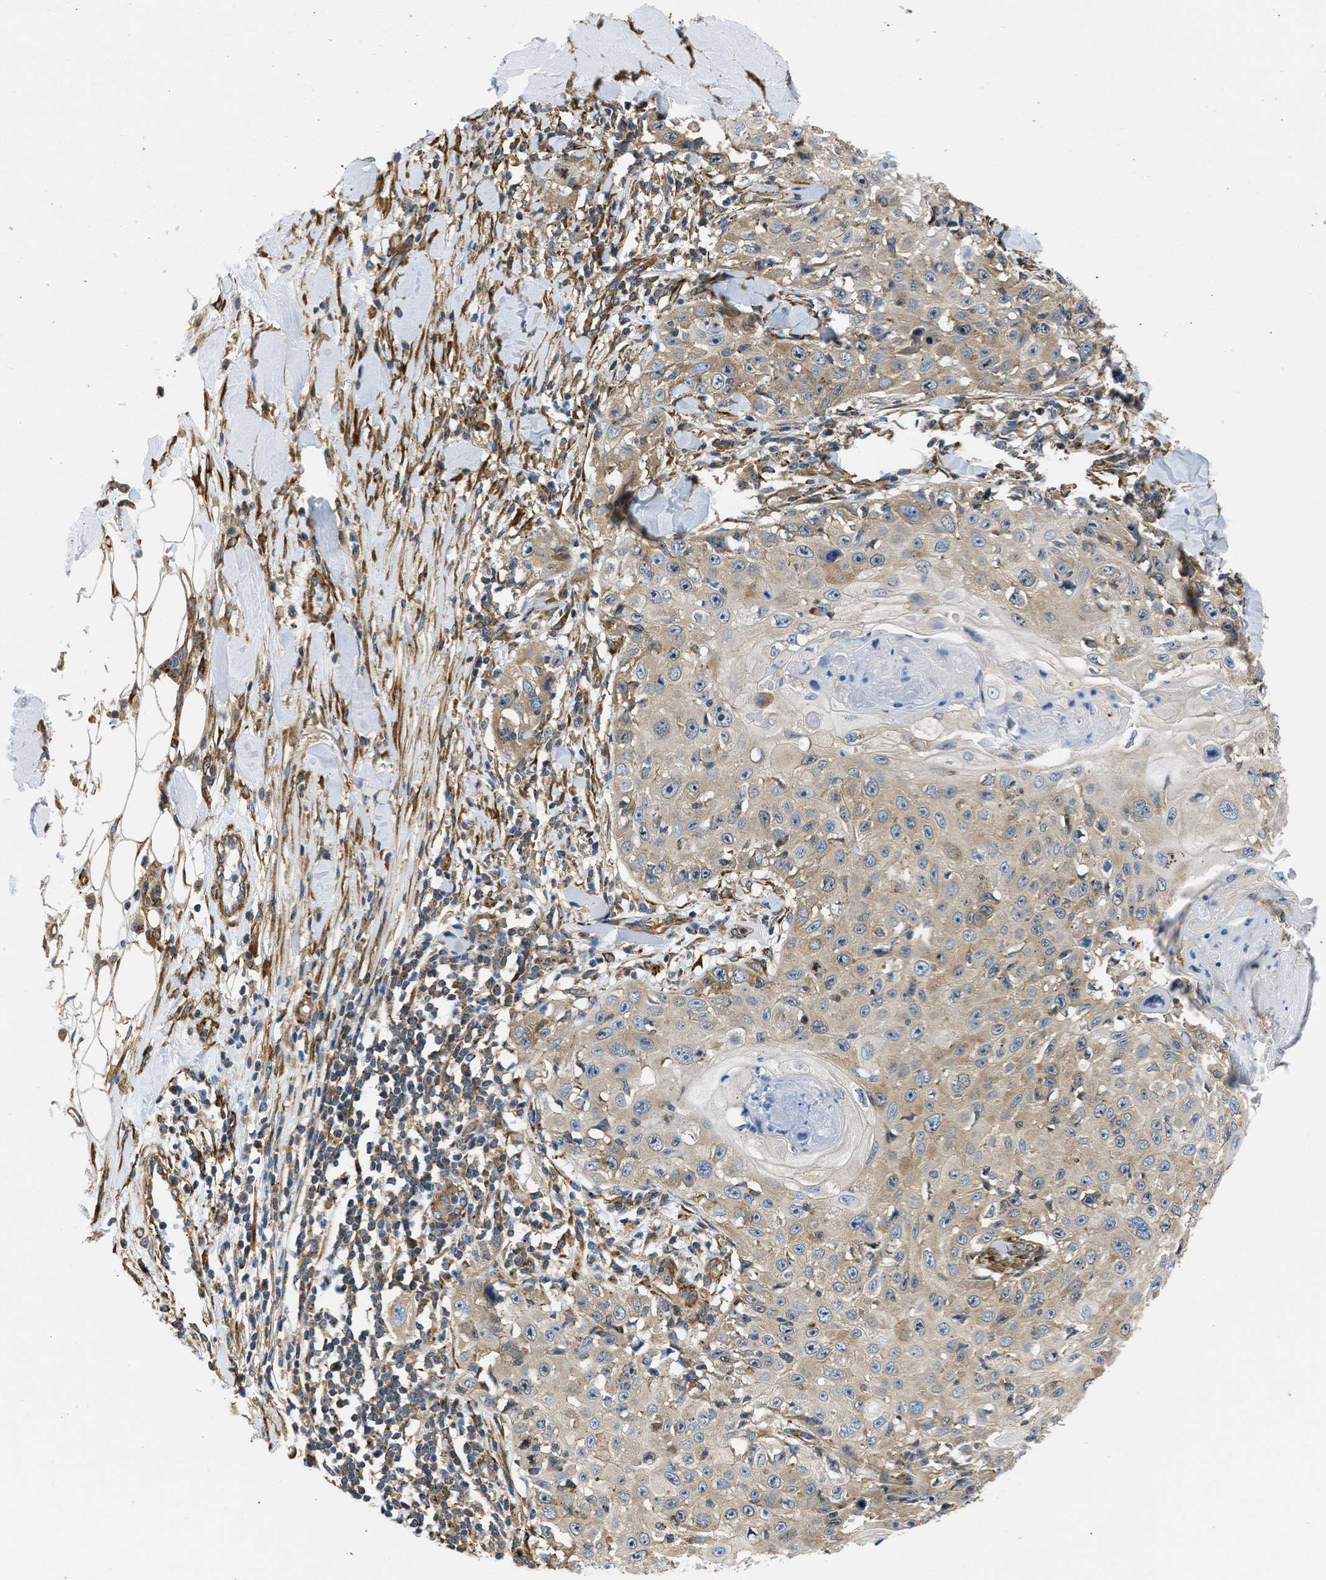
{"staining": {"intensity": "moderate", "quantity": "<25%", "location": "cytoplasmic/membranous"}, "tissue": "skin cancer", "cell_type": "Tumor cells", "image_type": "cancer", "snomed": [{"axis": "morphology", "description": "Squamous cell carcinoma, NOS"}, {"axis": "topography", "description": "Skin"}], "caption": "IHC of human skin squamous cell carcinoma reveals low levels of moderate cytoplasmic/membranous expression in approximately <25% of tumor cells.", "gene": "SEPTIN2", "patient": {"sex": "male", "age": 86}}